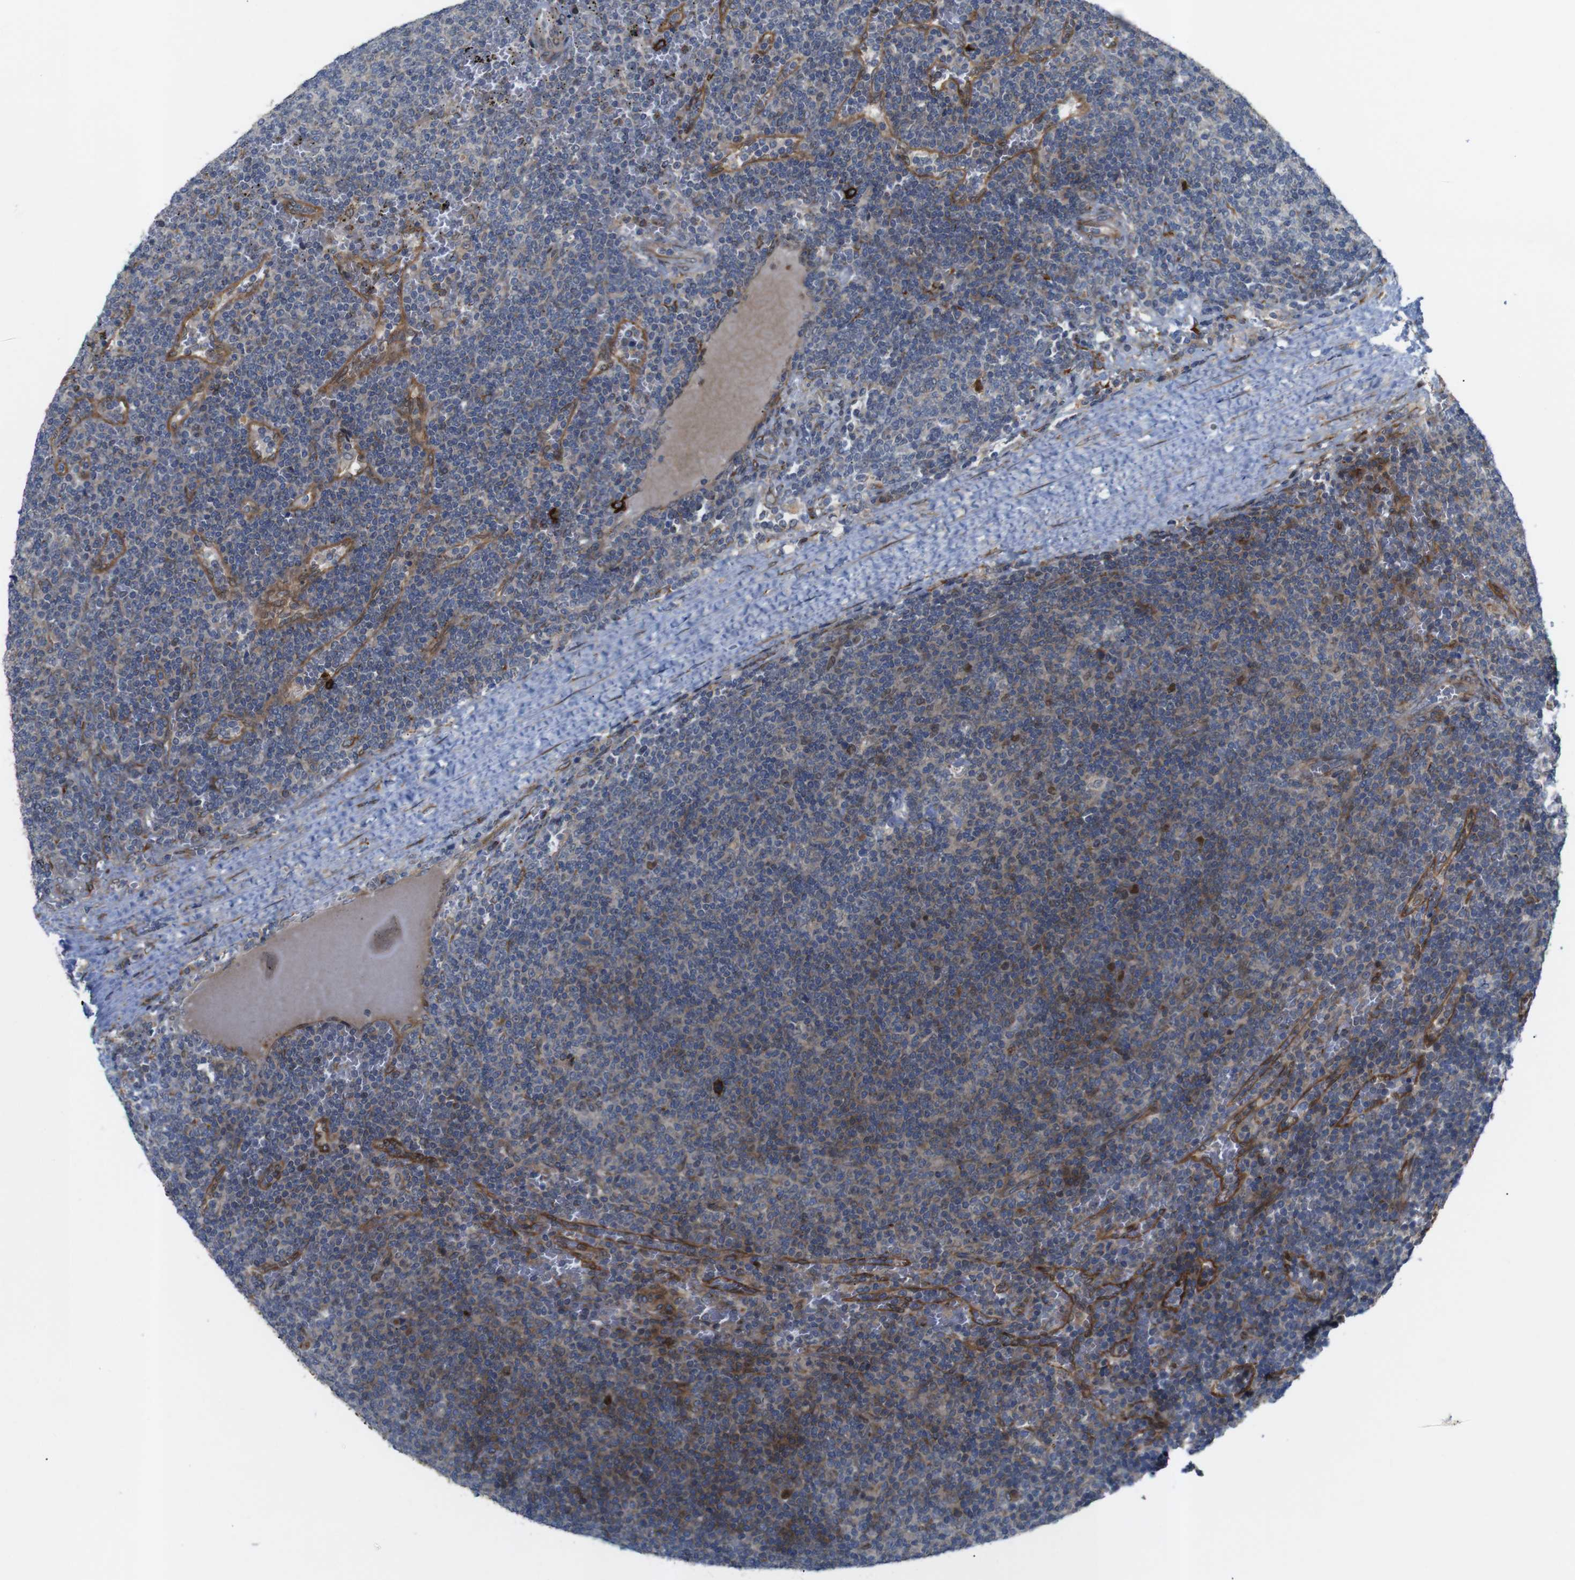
{"staining": {"intensity": "weak", "quantity": ">75%", "location": "cytoplasmic/membranous"}, "tissue": "lymphoma", "cell_type": "Tumor cells", "image_type": "cancer", "snomed": [{"axis": "morphology", "description": "Malignant lymphoma, non-Hodgkin's type, Low grade"}, {"axis": "topography", "description": "Spleen"}], "caption": "IHC image of neoplastic tissue: low-grade malignant lymphoma, non-Hodgkin's type stained using immunohistochemistry (IHC) displays low levels of weak protein expression localized specifically in the cytoplasmic/membranous of tumor cells, appearing as a cytoplasmic/membranous brown color.", "gene": "P3H2", "patient": {"sex": "female", "age": 50}}